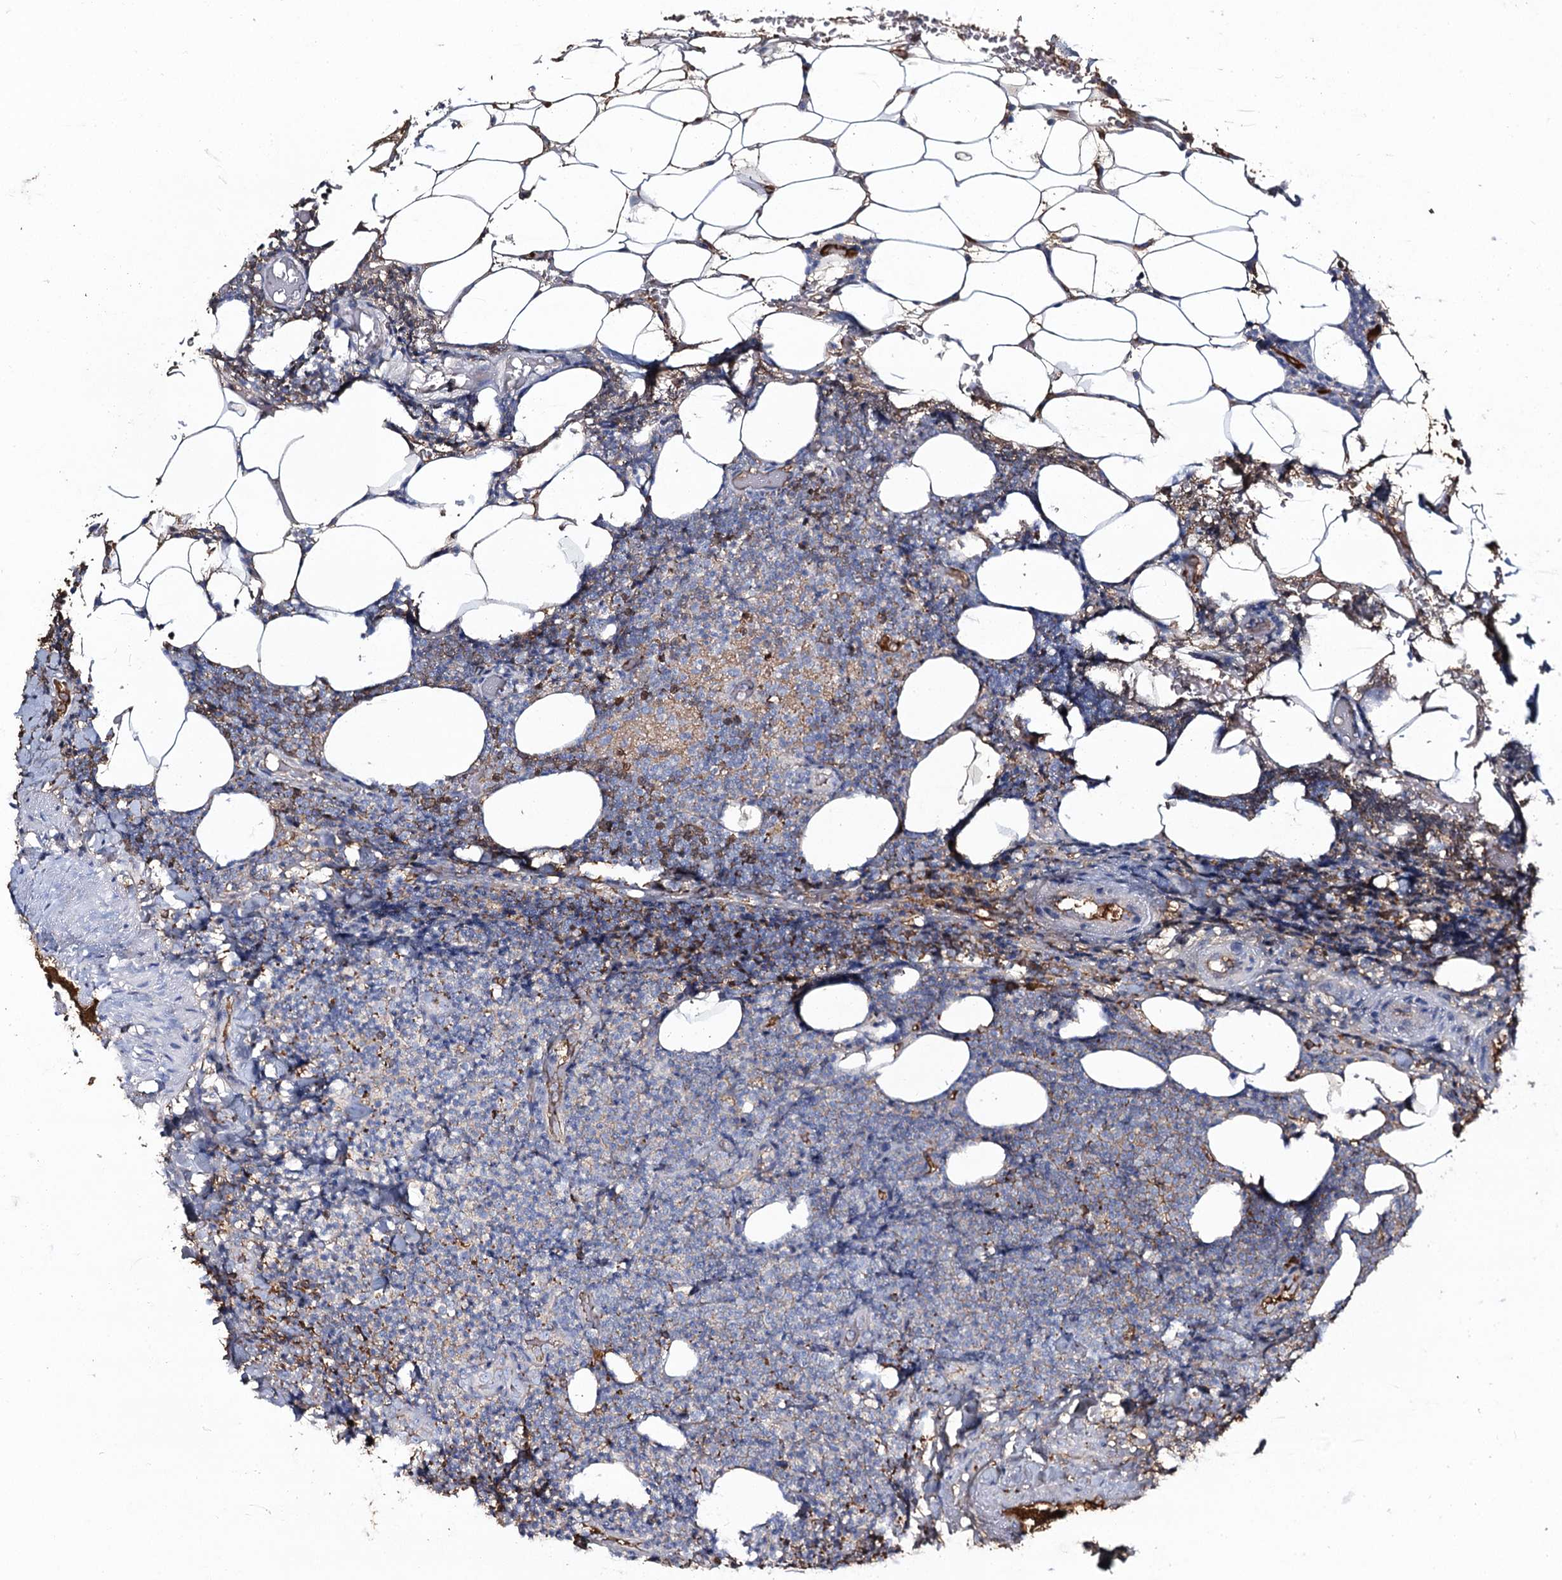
{"staining": {"intensity": "moderate", "quantity": "<25%", "location": "cytoplasmic/membranous"}, "tissue": "lymphoma", "cell_type": "Tumor cells", "image_type": "cancer", "snomed": [{"axis": "morphology", "description": "Malignant lymphoma, non-Hodgkin's type, Low grade"}, {"axis": "topography", "description": "Lymph node"}], "caption": "DAB immunohistochemical staining of low-grade malignant lymphoma, non-Hodgkin's type reveals moderate cytoplasmic/membranous protein positivity in about <25% of tumor cells. (DAB IHC, brown staining for protein, blue staining for nuclei).", "gene": "EDN1", "patient": {"sex": "male", "age": 66}}